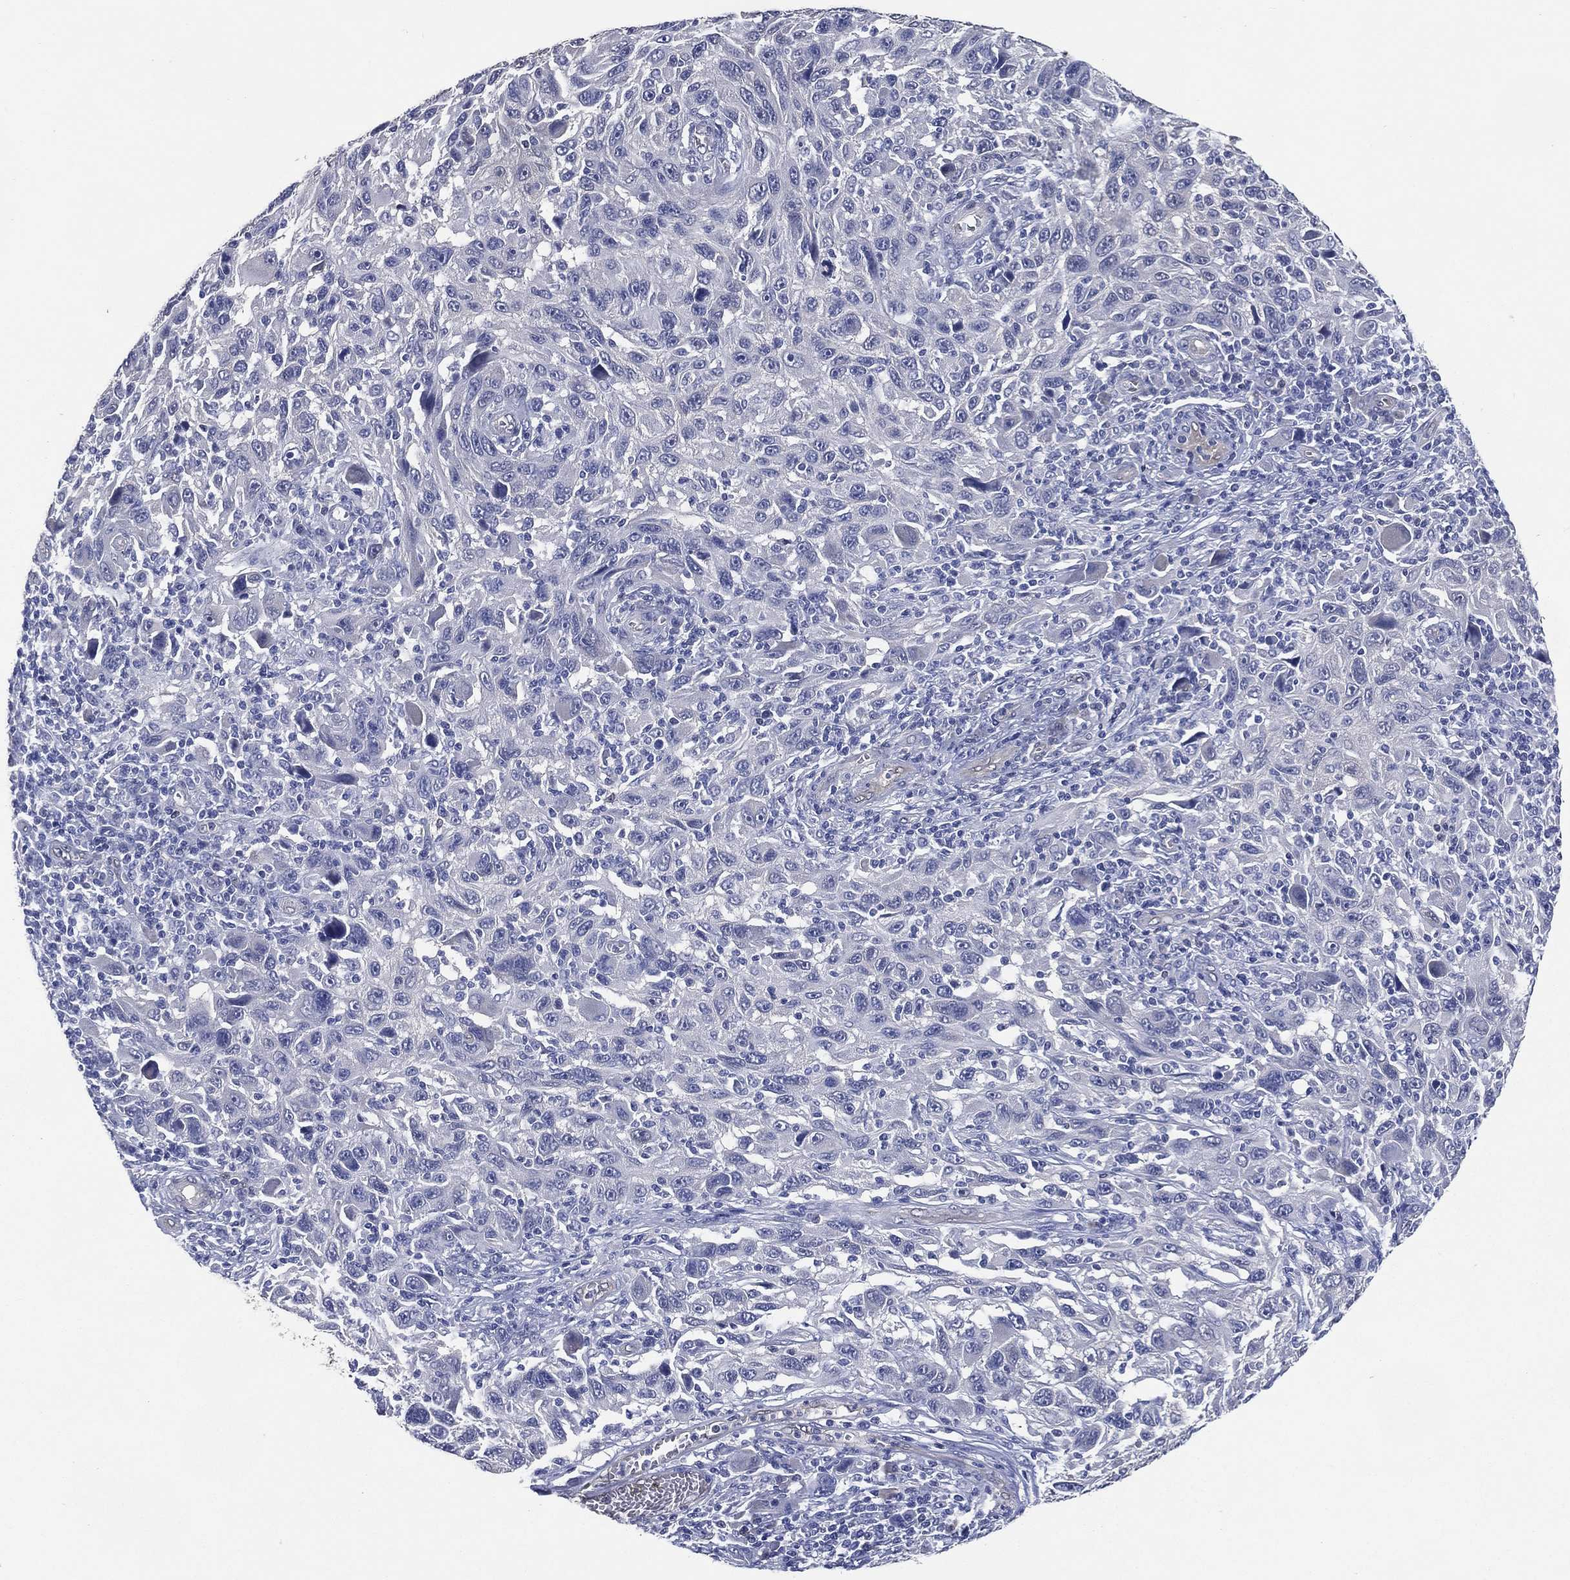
{"staining": {"intensity": "negative", "quantity": "none", "location": "none"}, "tissue": "melanoma", "cell_type": "Tumor cells", "image_type": "cancer", "snomed": [{"axis": "morphology", "description": "Malignant melanoma, NOS"}, {"axis": "topography", "description": "Skin"}], "caption": "An immunohistochemistry photomicrograph of malignant melanoma is shown. There is no staining in tumor cells of malignant melanoma.", "gene": "AK1", "patient": {"sex": "male", "age": 53}}